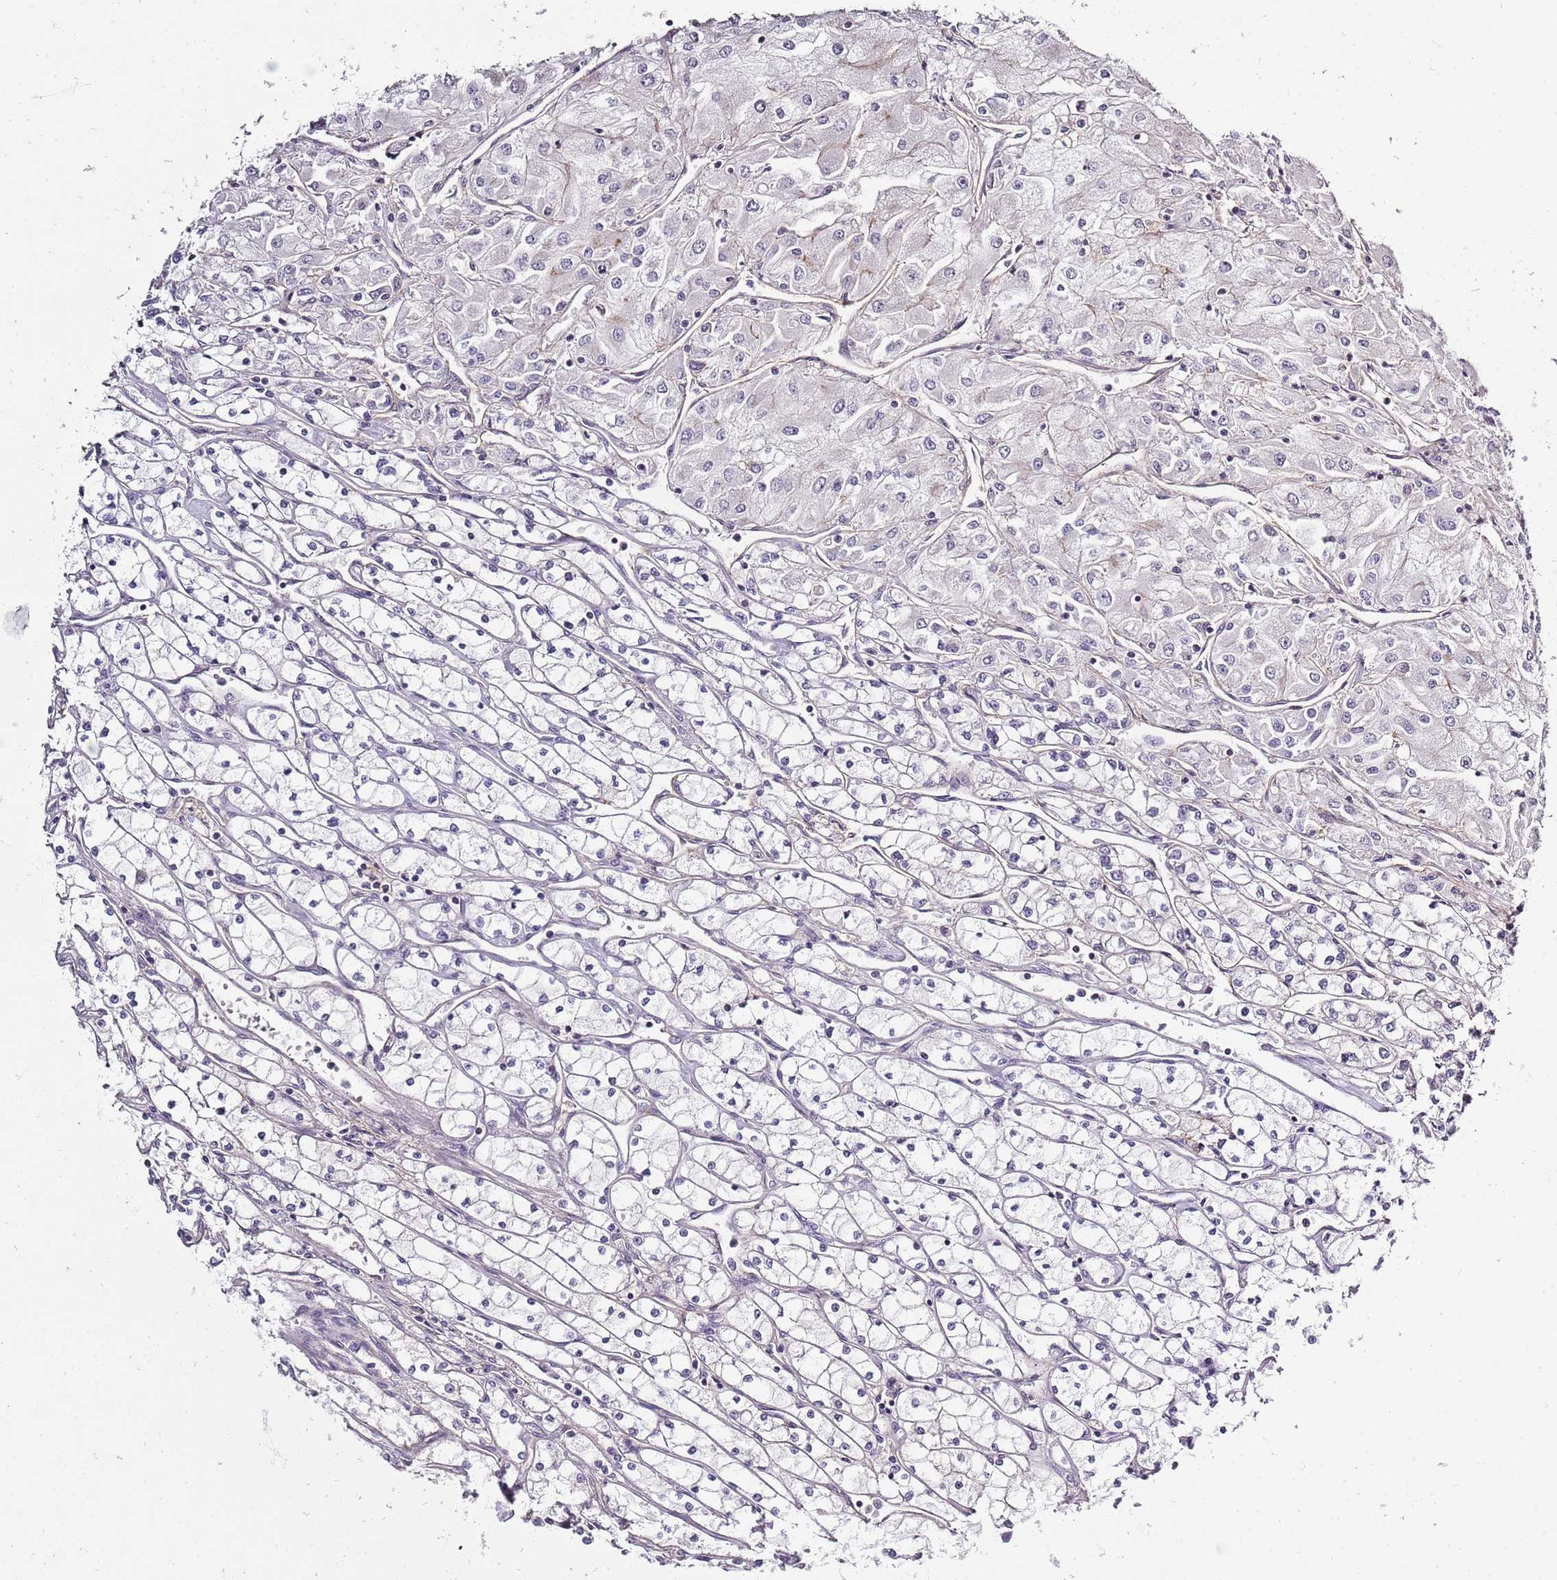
{"staining": {"intensity": "negative", "quantity": "none", "location": "none"}, "tissue": "renal cancer", "cell_type": "Tumor cells", "image_type": "cancer", "snomed": [{"axis": "morphology", "description": "Adenocarcinoma, NOS"}, {"axis": "topography", "description": "Kidney"}], "caption": "Immunohistochemical staining of human renal adenocarcinoma reveals no significant positivity in tumor cells.", "gene": "SYNGR3", "patient": {"sex": "male", "age": 80}}